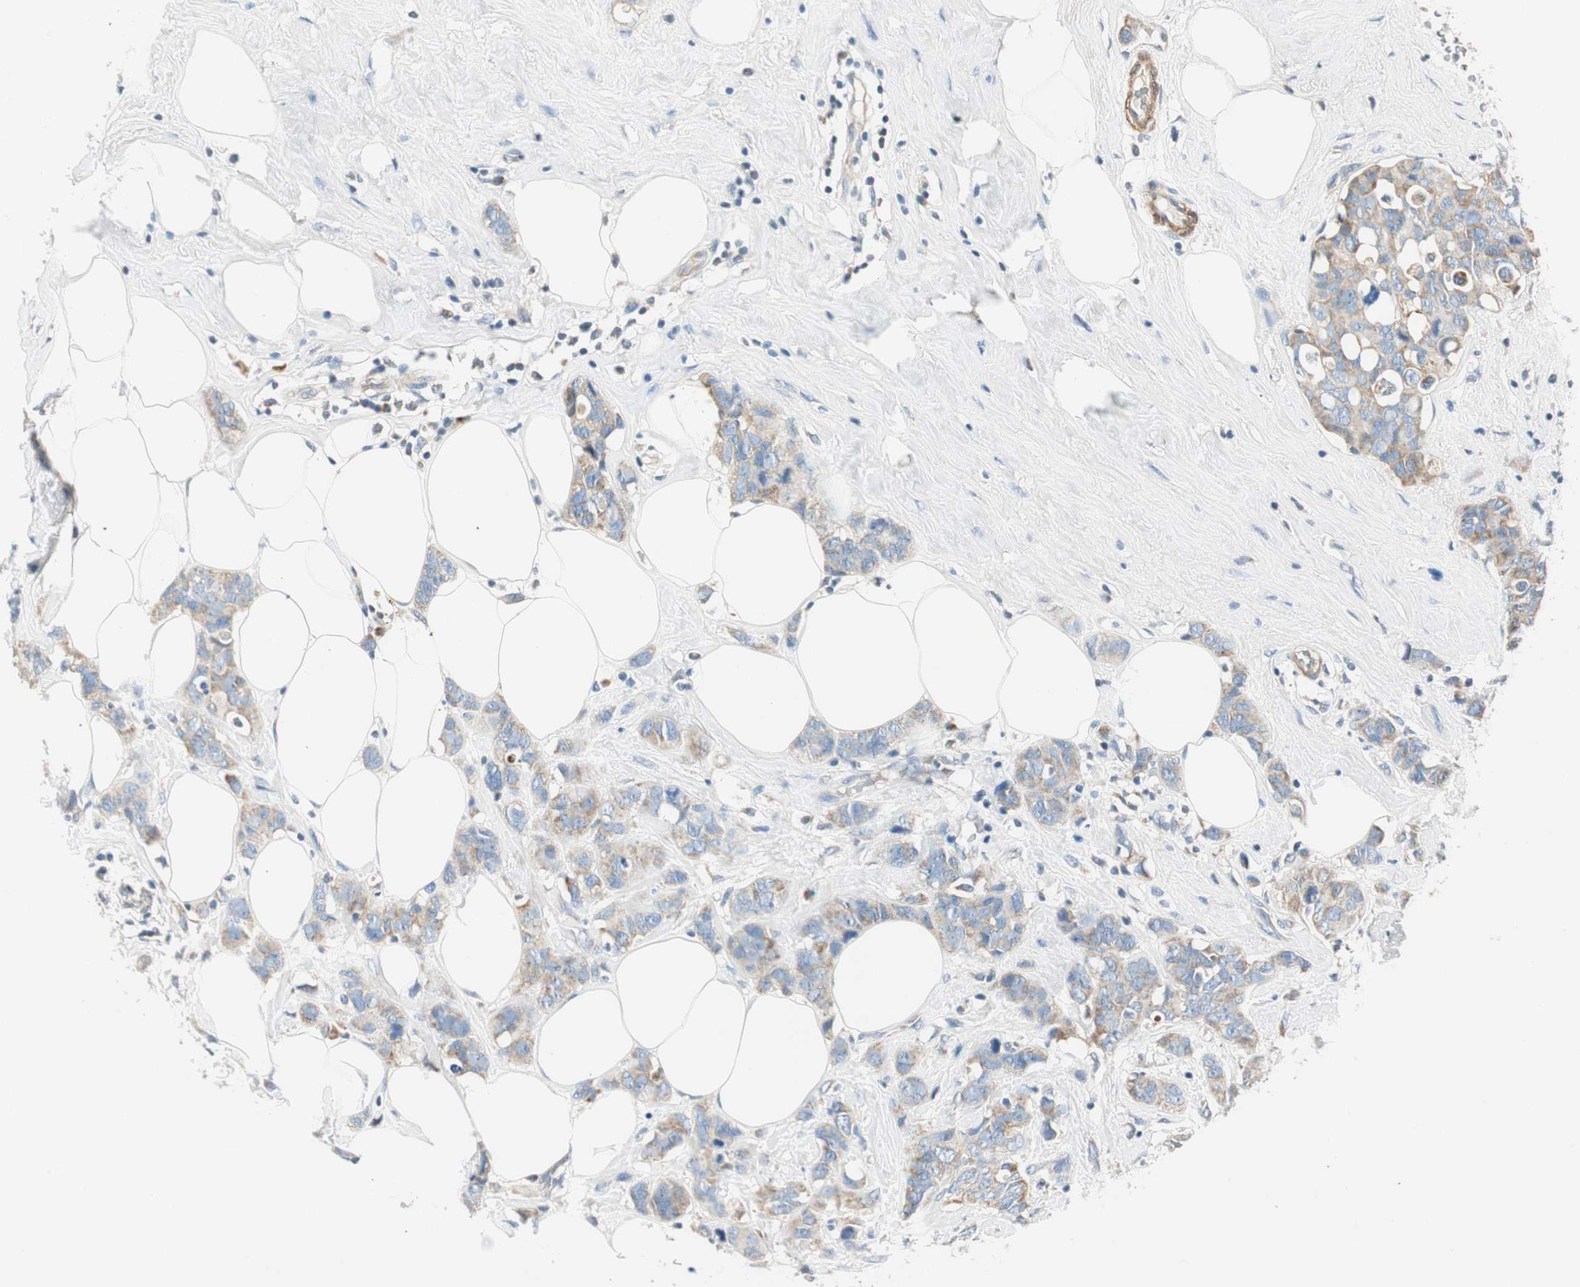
{"staining": {"intensity": "weak", "quantity": ">75%", "location": "cytoplasmic/membranous"}, "tissue": "breast cancer", "cell_type": "Tumor cells", "image_type": "cancer", "snomed": [{"axis": "morphology", "description": "Normal tissue, NOS"}, {"axis": "morphology", "description": "Duct carcinoma"}, {"axis": "topography", "description": "Breast"}], "caption": "Tumor cells show low levels of weak cytoplasmic/membranous expression in approximately >75% of cells in human breast invasive ductal carcinoma. (DAB (3,3'-diaminobenzidine) IHC, brown staining for protein, blue staining for nuclei).", "gene": "RORB", "patient": {"sex": "female", "age": 50}}